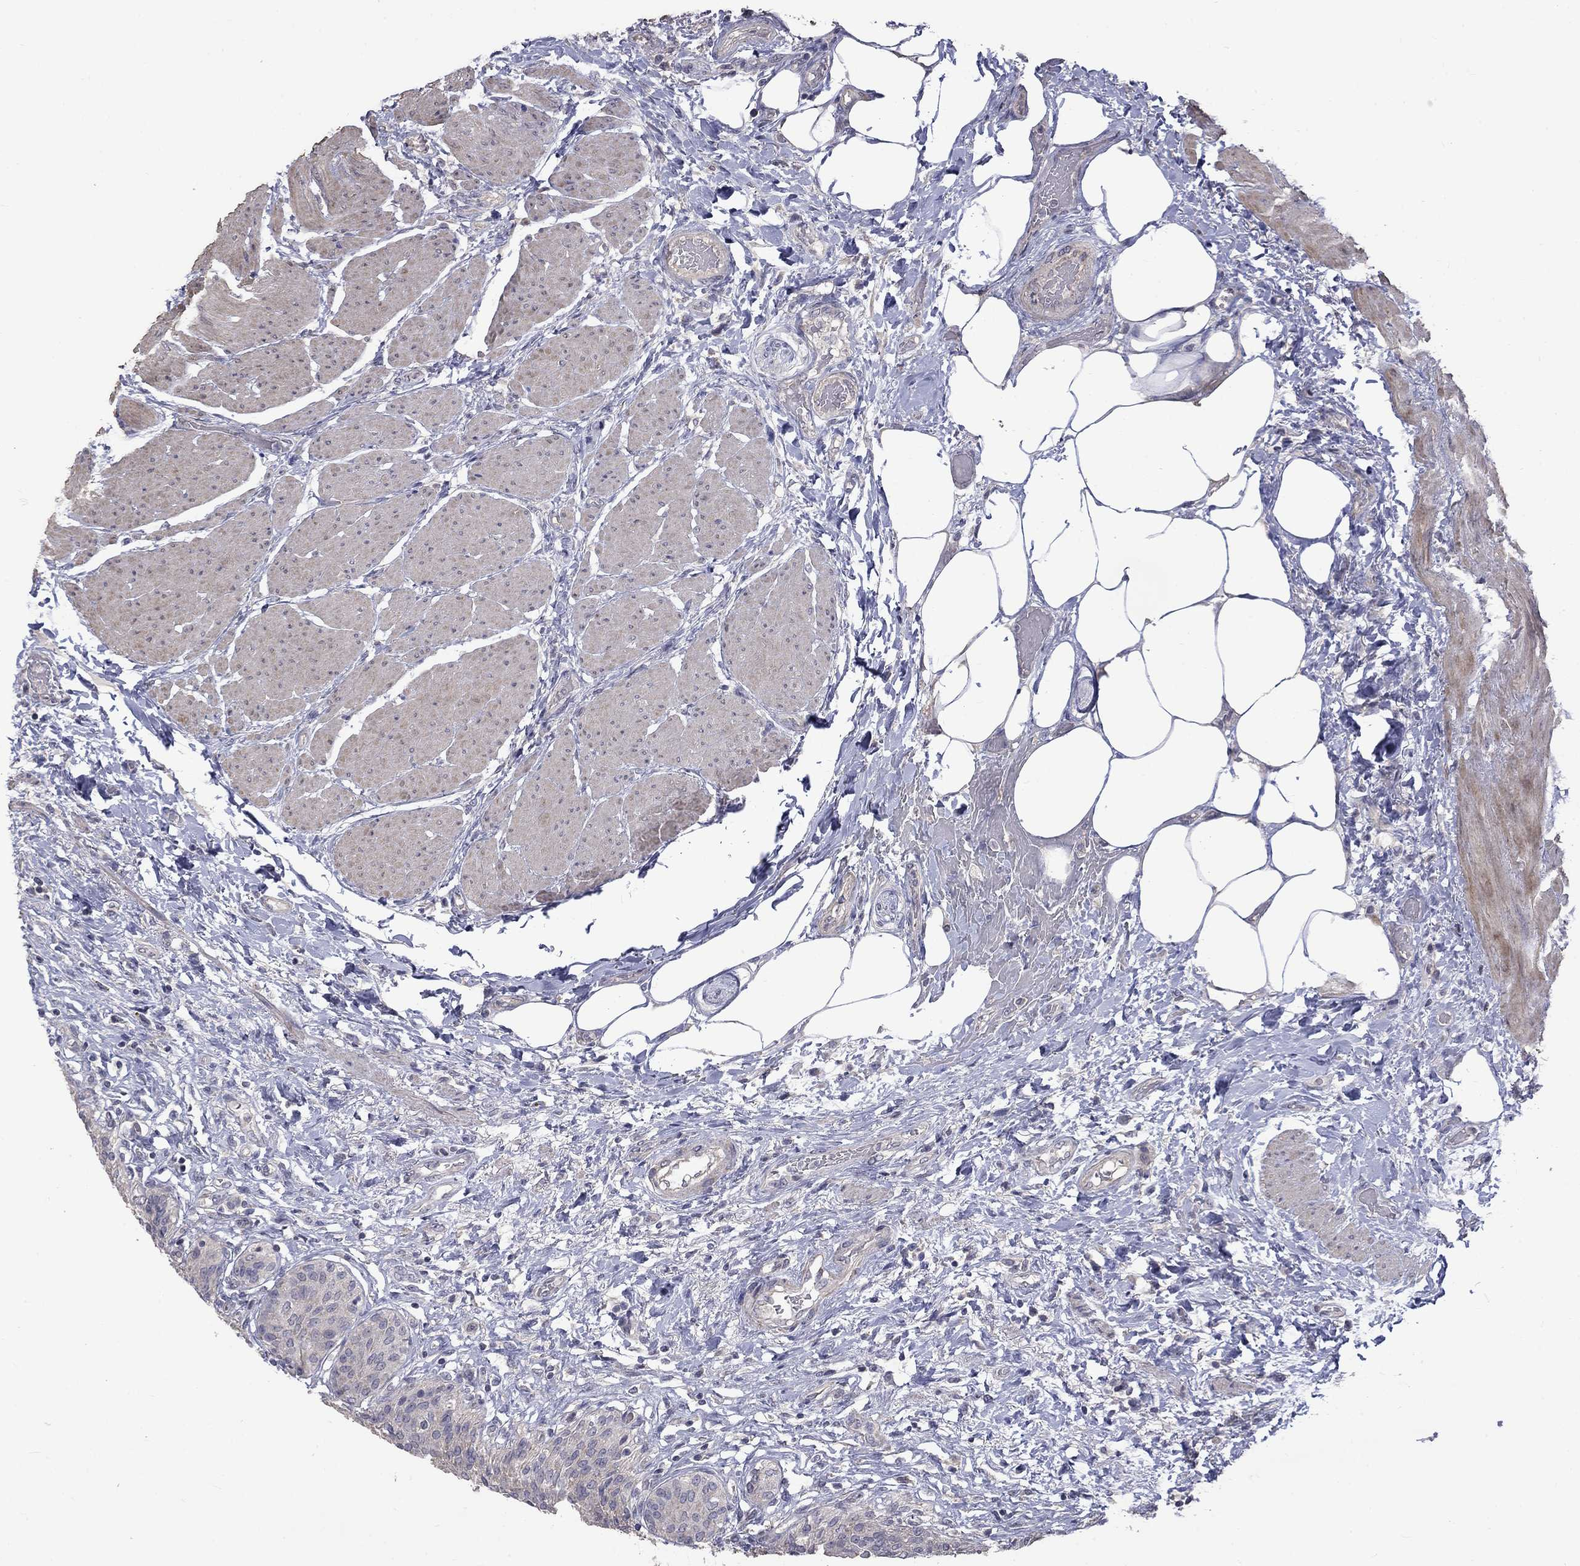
{"staining": {"intensity": "negative", "quantity": "none", "location": "none"}, "tissue": "urinary bladder", "cell_type": "Urothelial cells", "image_type": "normal", "snomed": [{"axis": "morphology", "description": "Normal tissue, NOS"}, {"axis": "morphology", "description": "Metaplasia, NOS"}, {"axis": "topography", "description": "Urinary bladder"}], "caption": "Photomicrograph shows no significant protein expression in urothelial cells of normal urinary bladder. (DAB immunohistochemistry with hematoxylin counter stain).", "gene": "SLC39A14", "patient": {"sex": "male", "age": 68}}